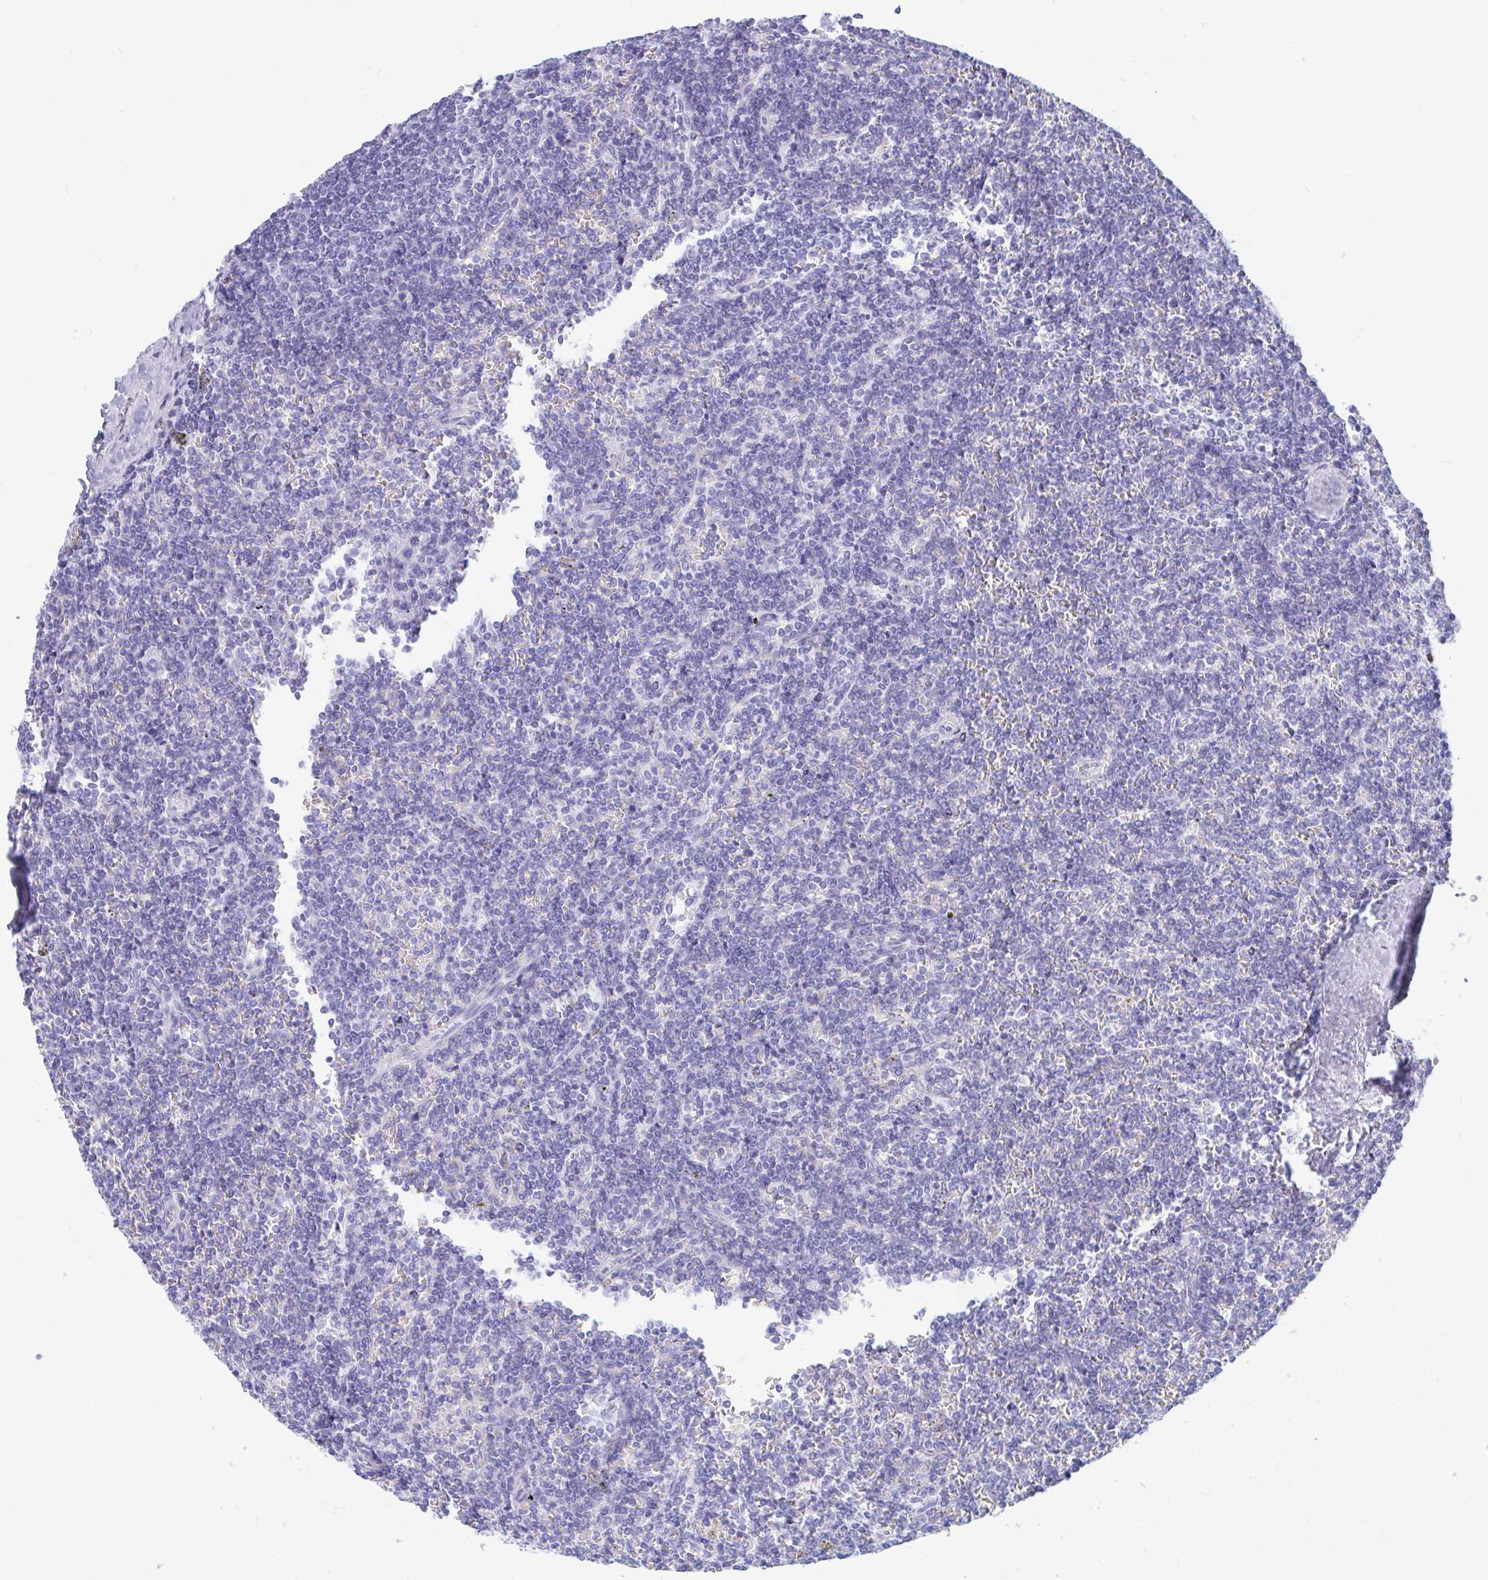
{"staining": {"intensity": "negative", "quantity": "none", "location": "none"}, "tissue": "lymphoma", "cell_type": "Tumor cells", "image_type": "cancer", "snomed": [{"axis": "morphology", "description": "Malignant lymphoma, non-Hodgkin's type, Low grade"}, {"axis": "topography", "description": "Spleen"}], "caption": "Human low-grade malignant lymphoma, non-Hodgkin's type stained for a protein using IHC exhibits no positivity in tumor cells.", "gene": "OR5J2", "patient": {"sex": "male", "age": 78}}